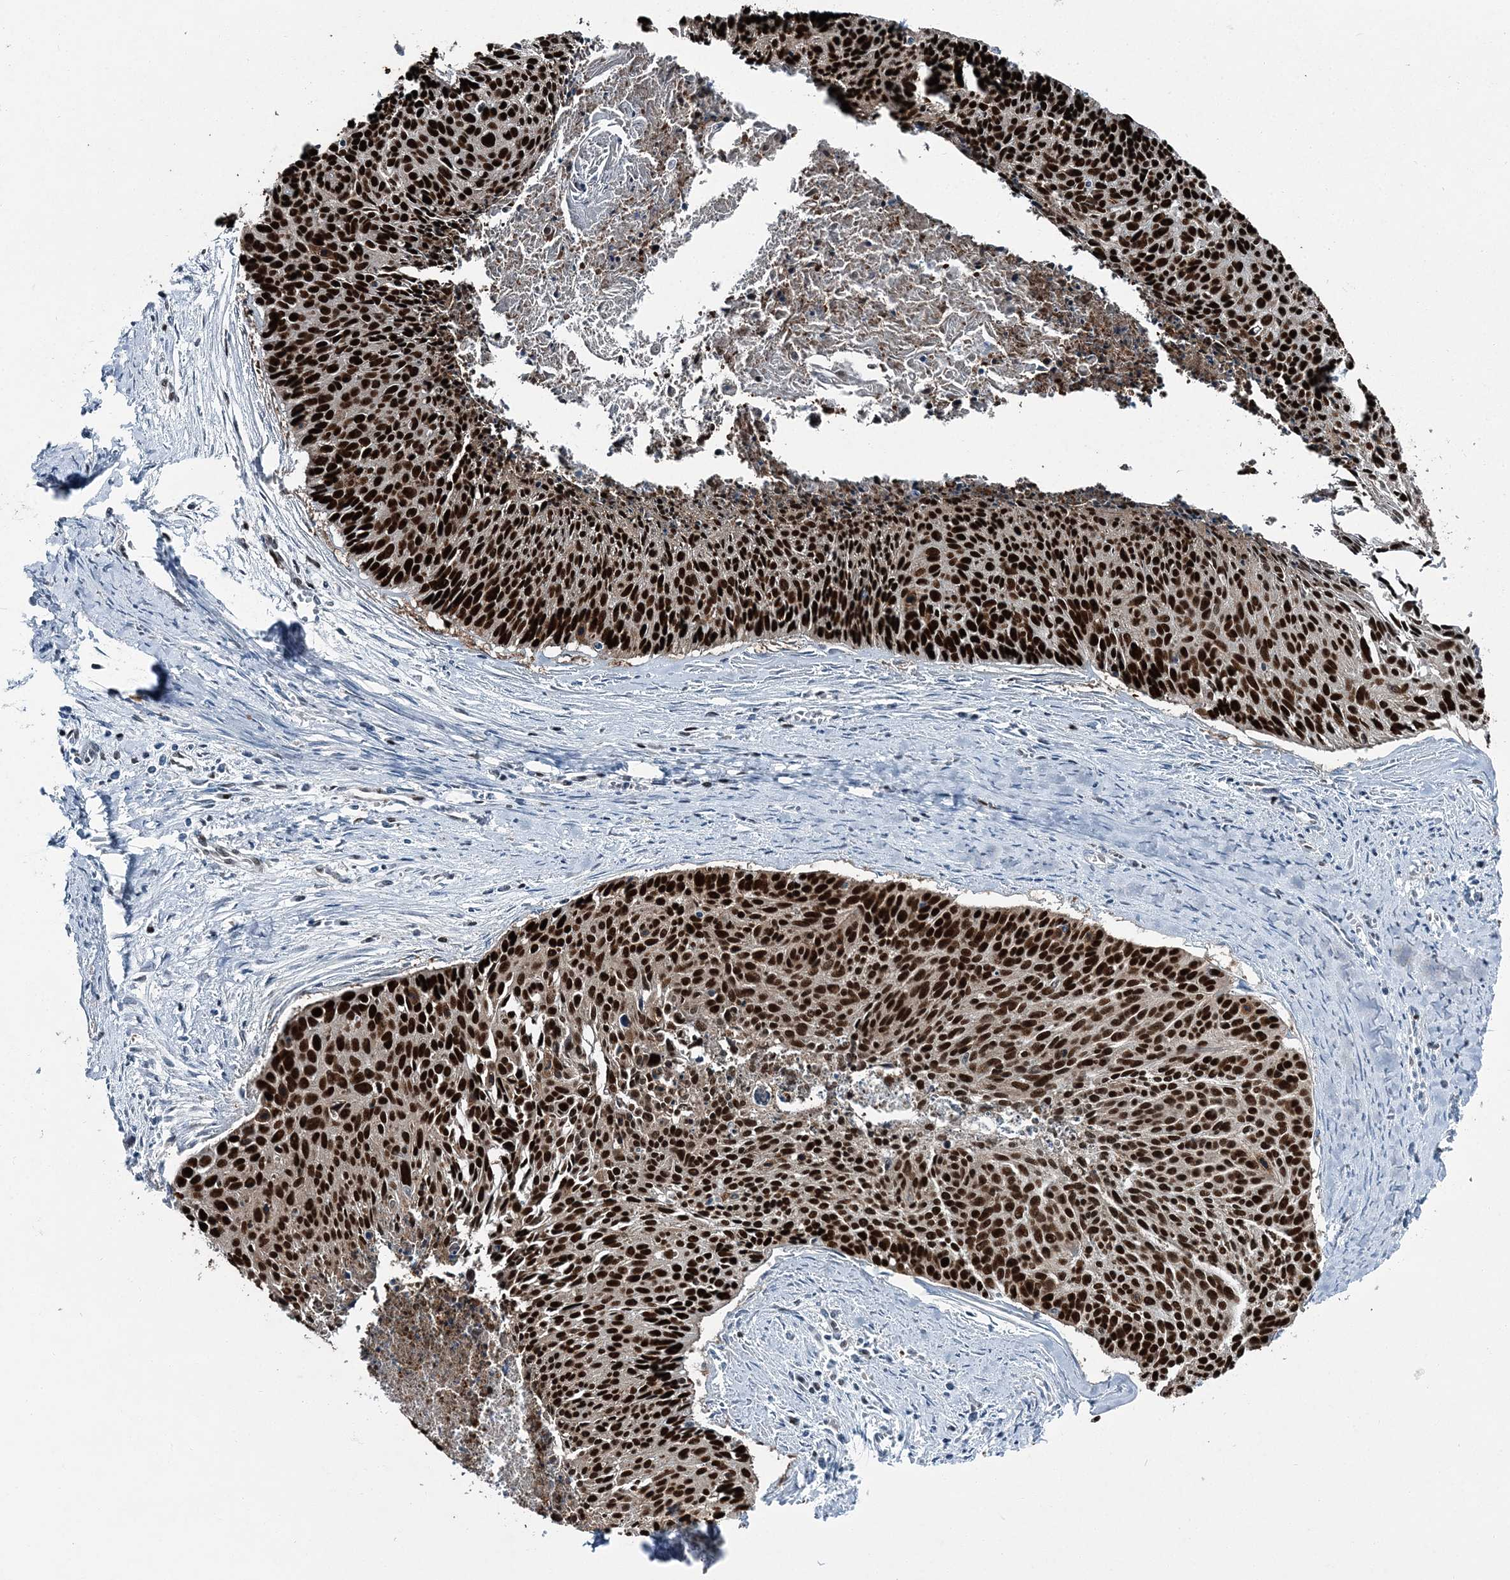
{"staining": {"intensity": "strong", "quantity": ">75%", "location": "nuclear"}, "tissue": "cervical cancer", "cell_type": "Tumor cells", "image_type": "cancer", "snomed": [{"axis": "morphology", "description": "Squamous cell carcinoma, NOS"}, {"axis": "topography", "description": "Cervix"}], "caption": "The immunohistochemical stain shows strong nuclear positivity in tumor cells of cervical cancer tissue.", "gene": "HAT1", "patient": {"sex": "female", "age": 55}}